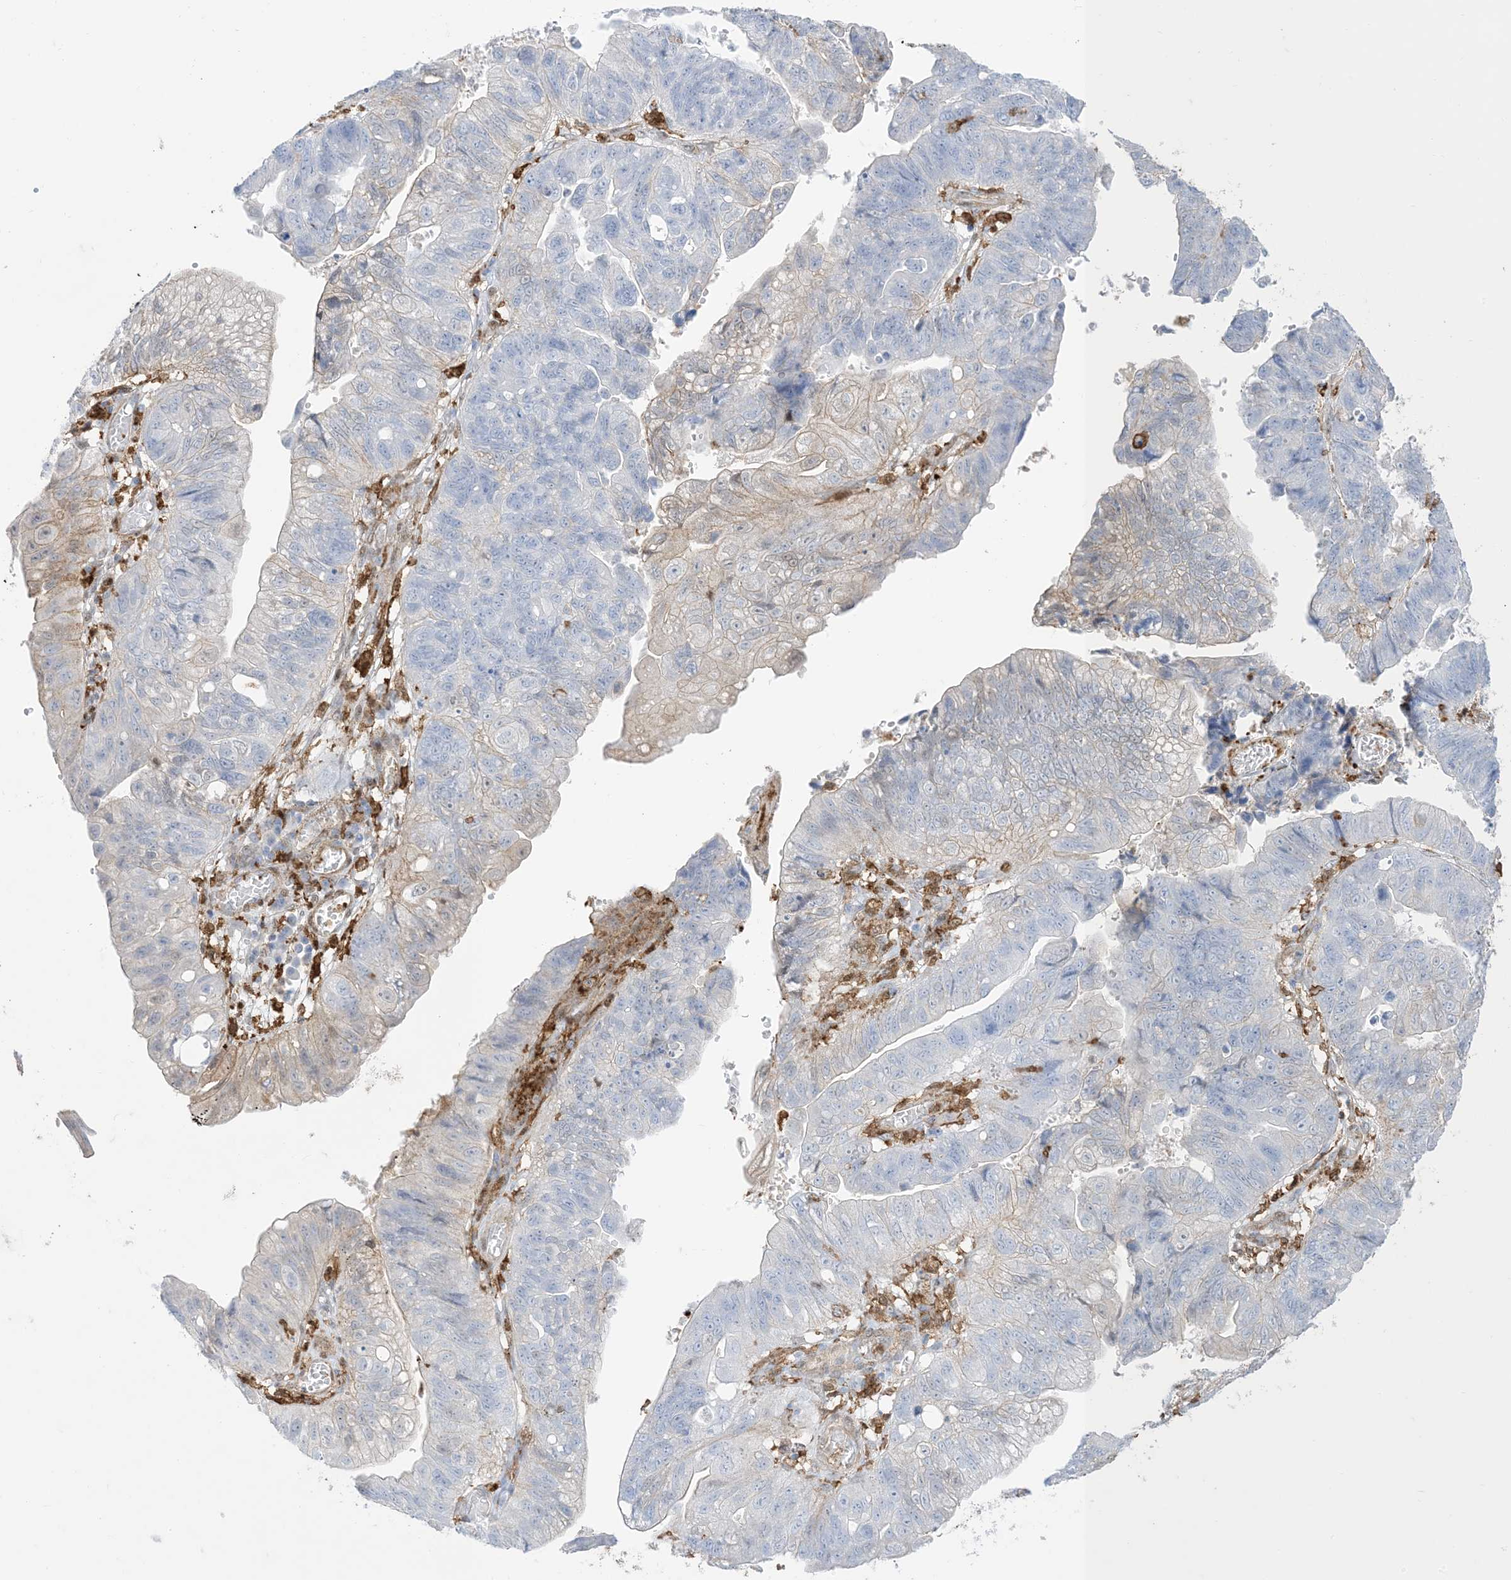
{"staining": {"intensity": "weak", "quantity": "<25%", "location": "cytoplasmic/membranous"}, "tissue": "stomach cancer", "cell_type": "Tumor cells", "image_type": "cancer", "snomed": [{"axis": "morphology", "description": "Adenocarcinoma, NOS"}, {"axis": "topography", "description": "Stomach"}], "caption": "Tumor cells are negative for brown protein staining in adenocarcinoma (stomach).", "gene": "GSN", "patient": {"sex": "male", "age": 59}}